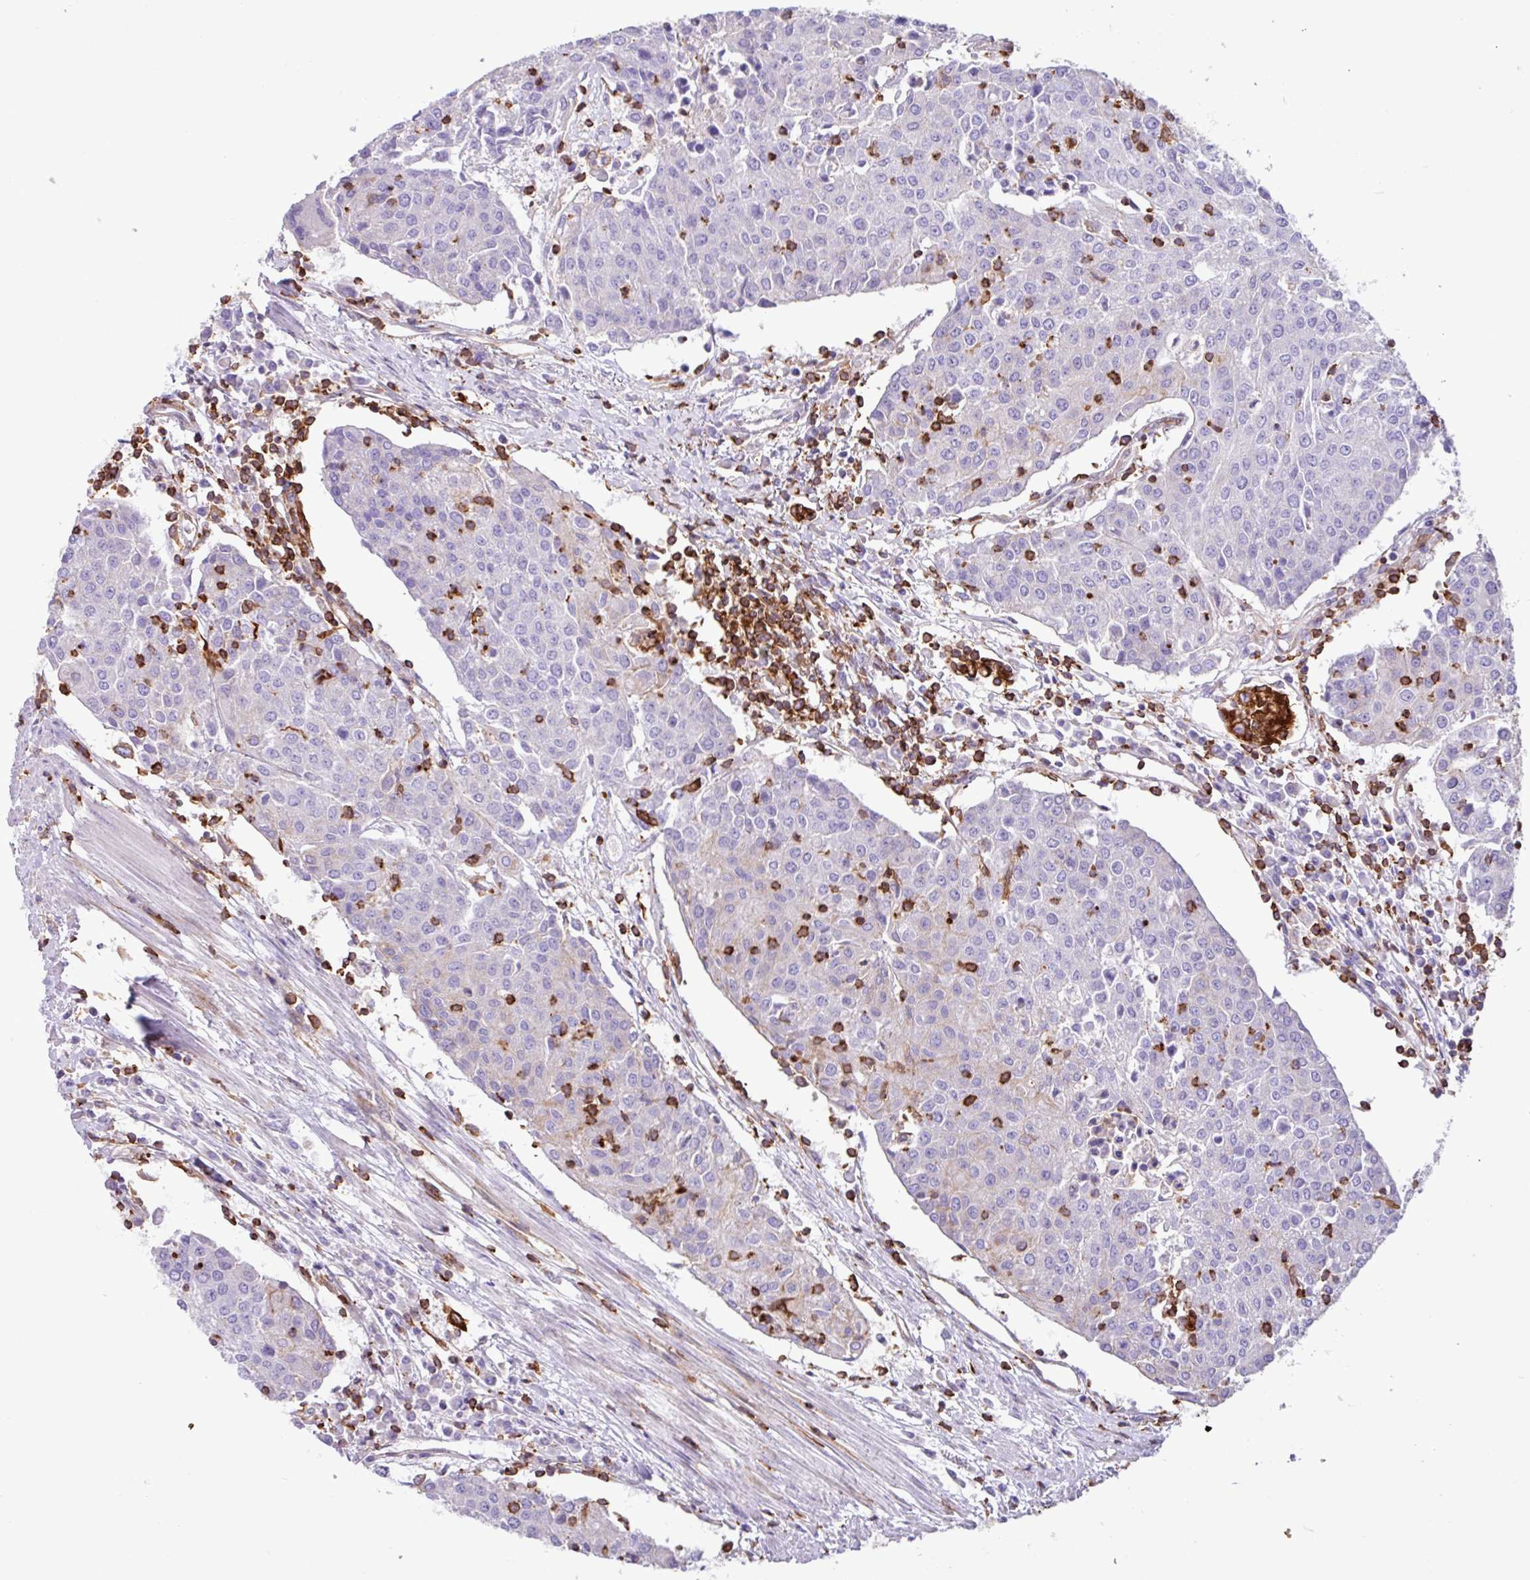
{"staining": {"intensity": "negative", "quantity": "none", "location": "none"}, "tissue": "urothelial cancer", "cell_type": "Tumor cells", "image_type": "cancer", "snomed": [{"axis": "morphology", "description": "Urothelial carcinoma, High grade"}, {"axis": "topography", "description": "Urinary bladder"}], "caption": "Immunohistochemistry micrograph of neoplastic tissue: human high-grade urothelial carcinoma stained with DAB demonstrates no significant protein expression in tumor cells.", "gene": "PPP1R18", "patient": {"sex": "female", "age": 85}}